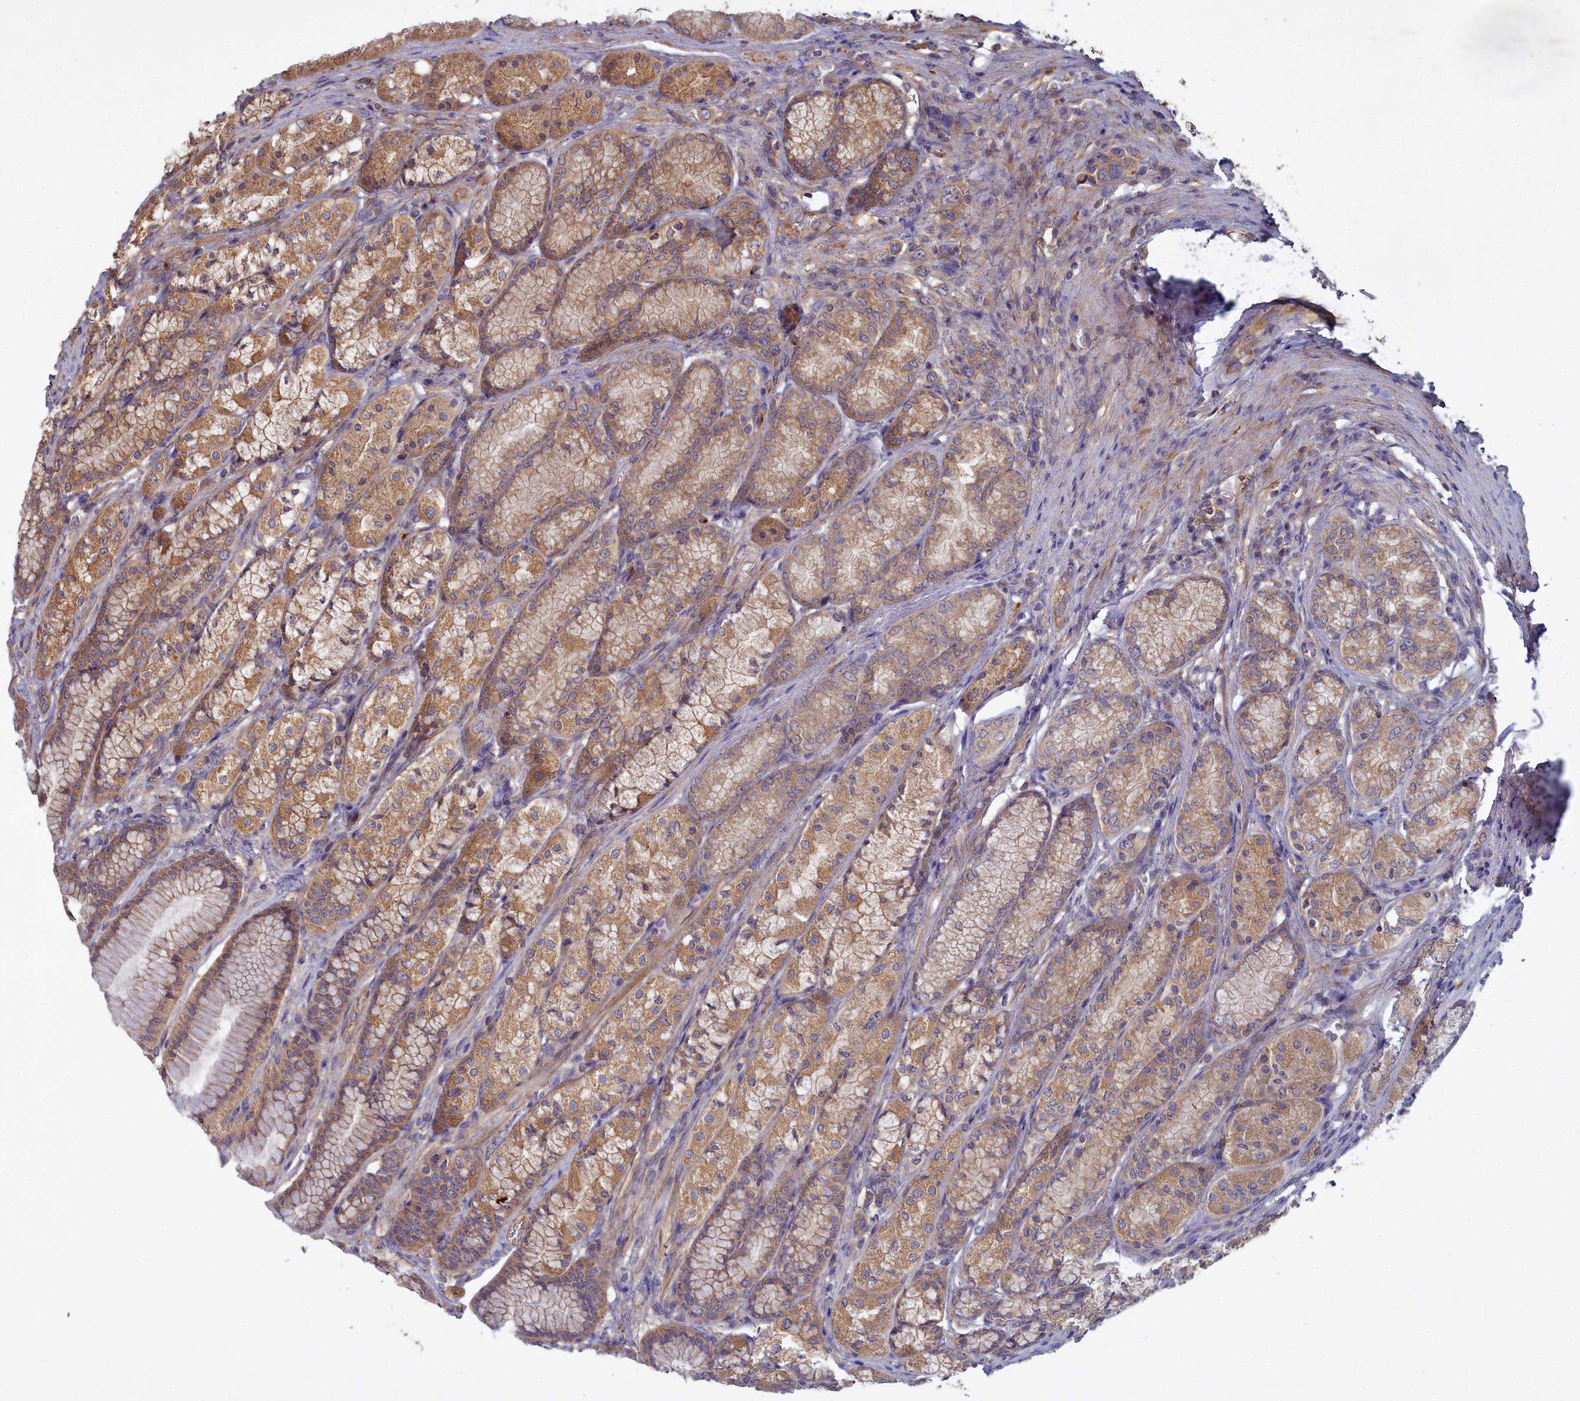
{"staining": {"intensity": "moderate", "quantity": ">75%", "location": "cytoplasmic/membranous"}, "tissue": "stomach", "cell_type": "Glandular cells", "image_type": "normal", "snomed": [{"axis": "morphology", "description": "Normal tissue, NOS"}, {"axis": "morphology", "description": "Adenocarcinoma, NOS"}, {"axis": "morphology", "description": "Adenocarcinoma, High grade"}, {"axis": "topography", "description": "Stomach, upper"}, {"axis": "topography", "description": "Stomach"}], "caption": "The micrograph reveals staining of normal stomach, revealing moderate cytoplasmic/membranous protein positivity (brown color) within glandular cells.", "gene": "CCDC167", "patient": {"sex": "female", "age": 65}}